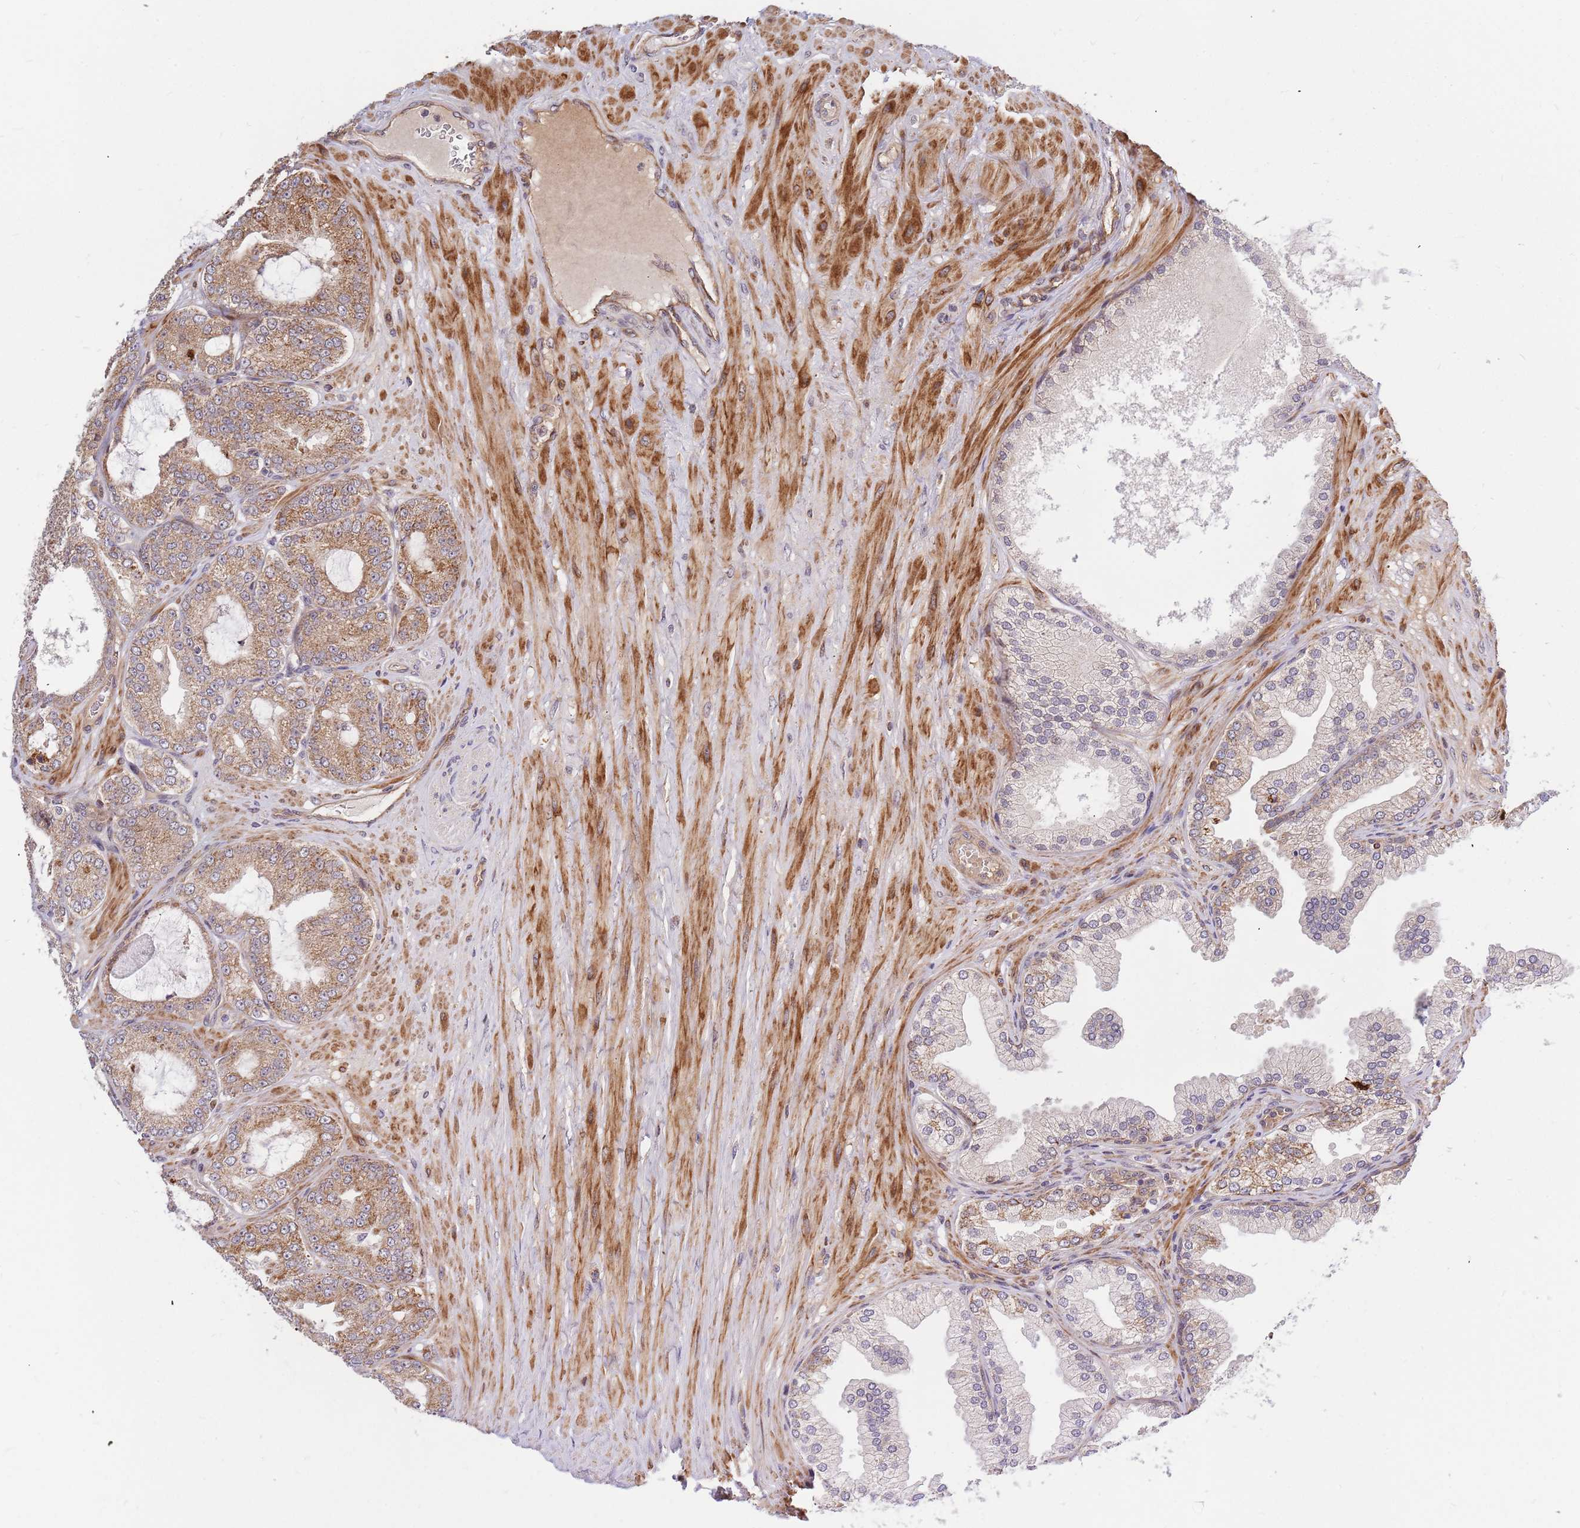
{"staining": {"intensity": "moderate", "quantity": "<25%", "location": "cytoplasmic/membranous"}, "tissue": "prostate cancer", "cell_type": "Tumor cells", "image_type": "cancer", "snomed": [{"axis": "morphology", "description": "Adenocarcinoma, Low grade"}, {"axis": "topography", "description": "Prostate"}], "caption": "A brown stain shows moderate cytoplasmic/membranous expression of a protein in prostate cancer (low-grade adenocarcinoma) tumor cells.", "gene": "HAUS3", "patient": {"sex": "male", "age": 63}}